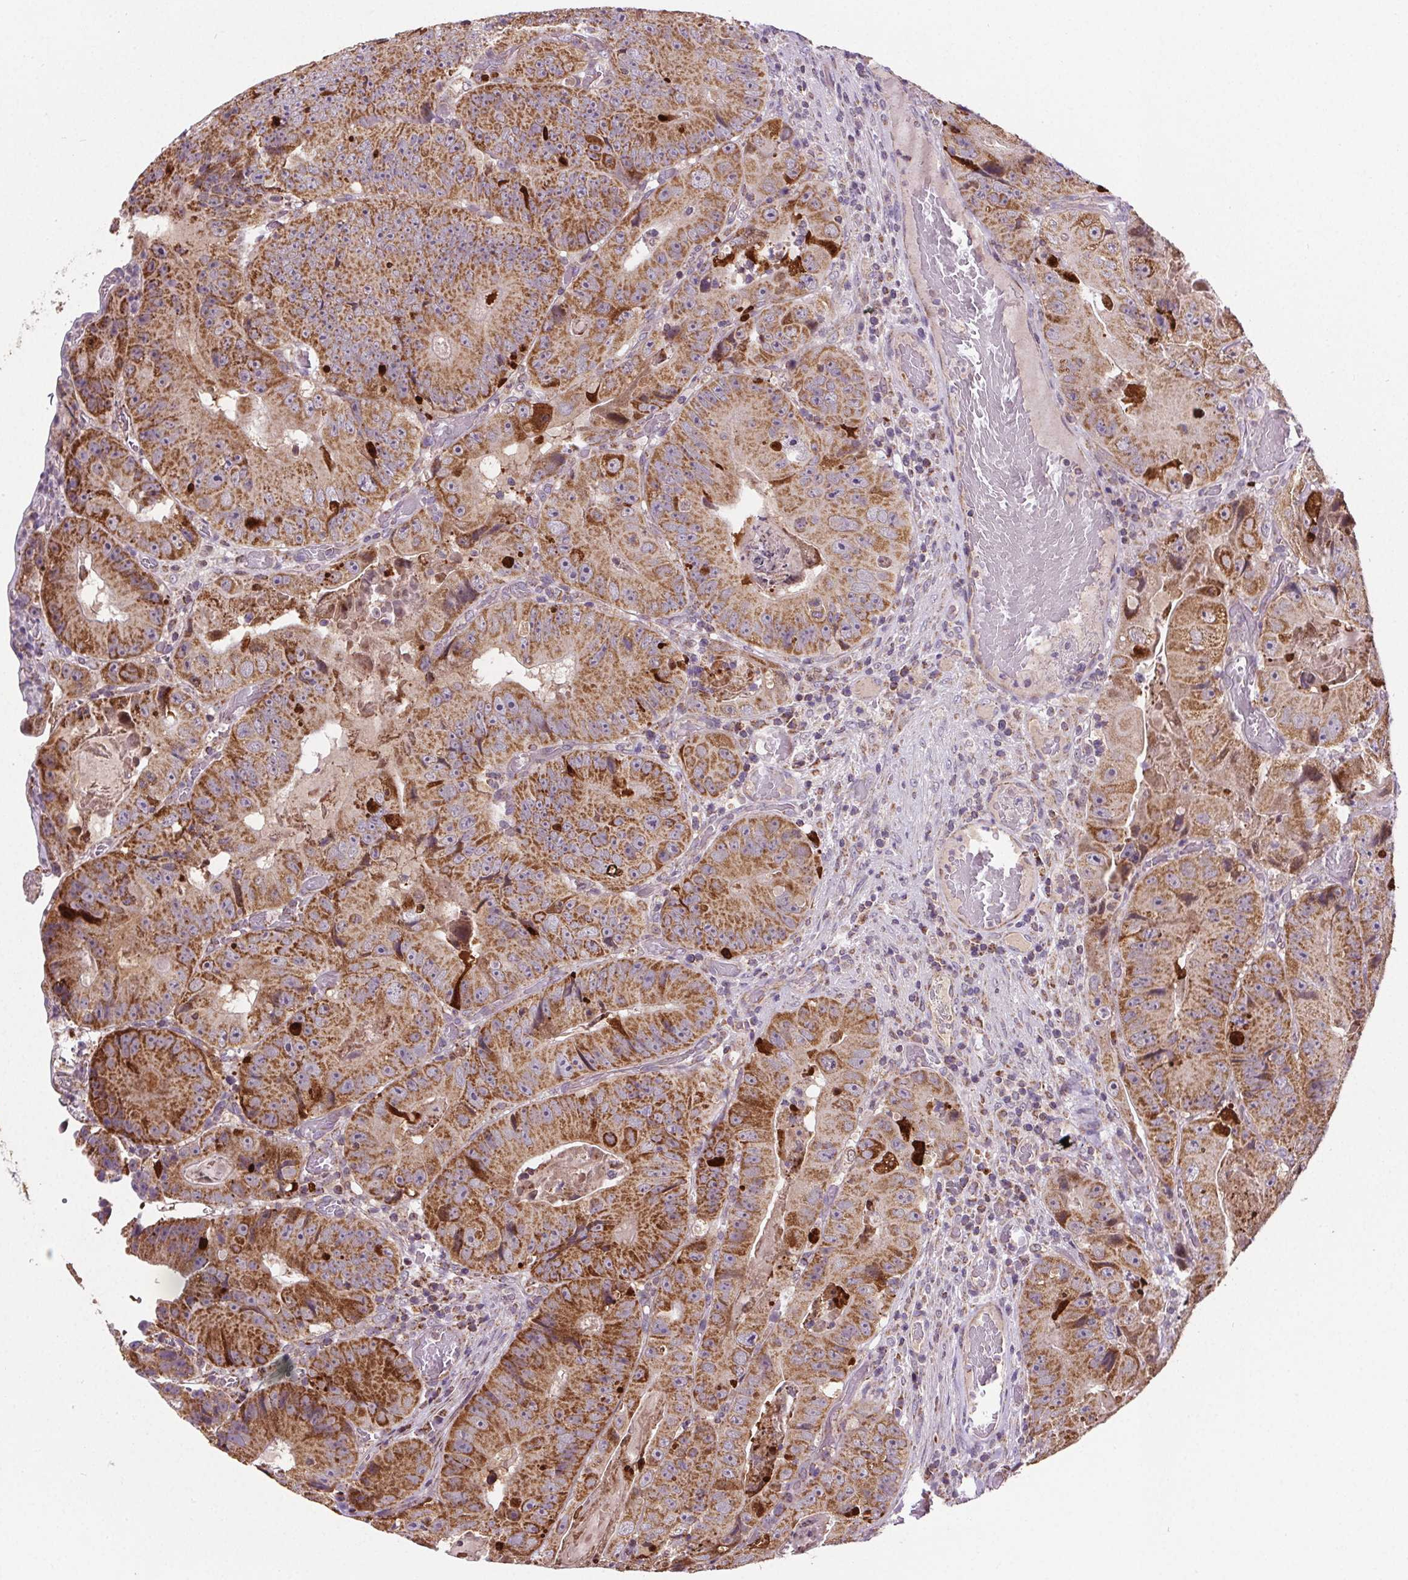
{"staining": {"intensity": "moderate", "quantity": ">75%", "location": "cytoplasmic/membranous"}, "tissue": "colorectal cancer", "cell_type": "Tumor cells", "image_type": "cancer", "snomed": [{"axis": "morphology", "description": "Adenocarcinoma, NOS"}, {"axis": "topography", "description": "Colon"}], "caption": "Adenocarcinoma (colorectal) stained with DAB (3,3'-diaminobenzidine) IHC displays medium levels of moderate cytoplasmic/membranous expression in approximately >75% of tumor cells. (Brightfield microscopy of DAB IHC at high magnification).", "gene": "SUCLA2", "patient": {"sex": "female", "age": 86}}